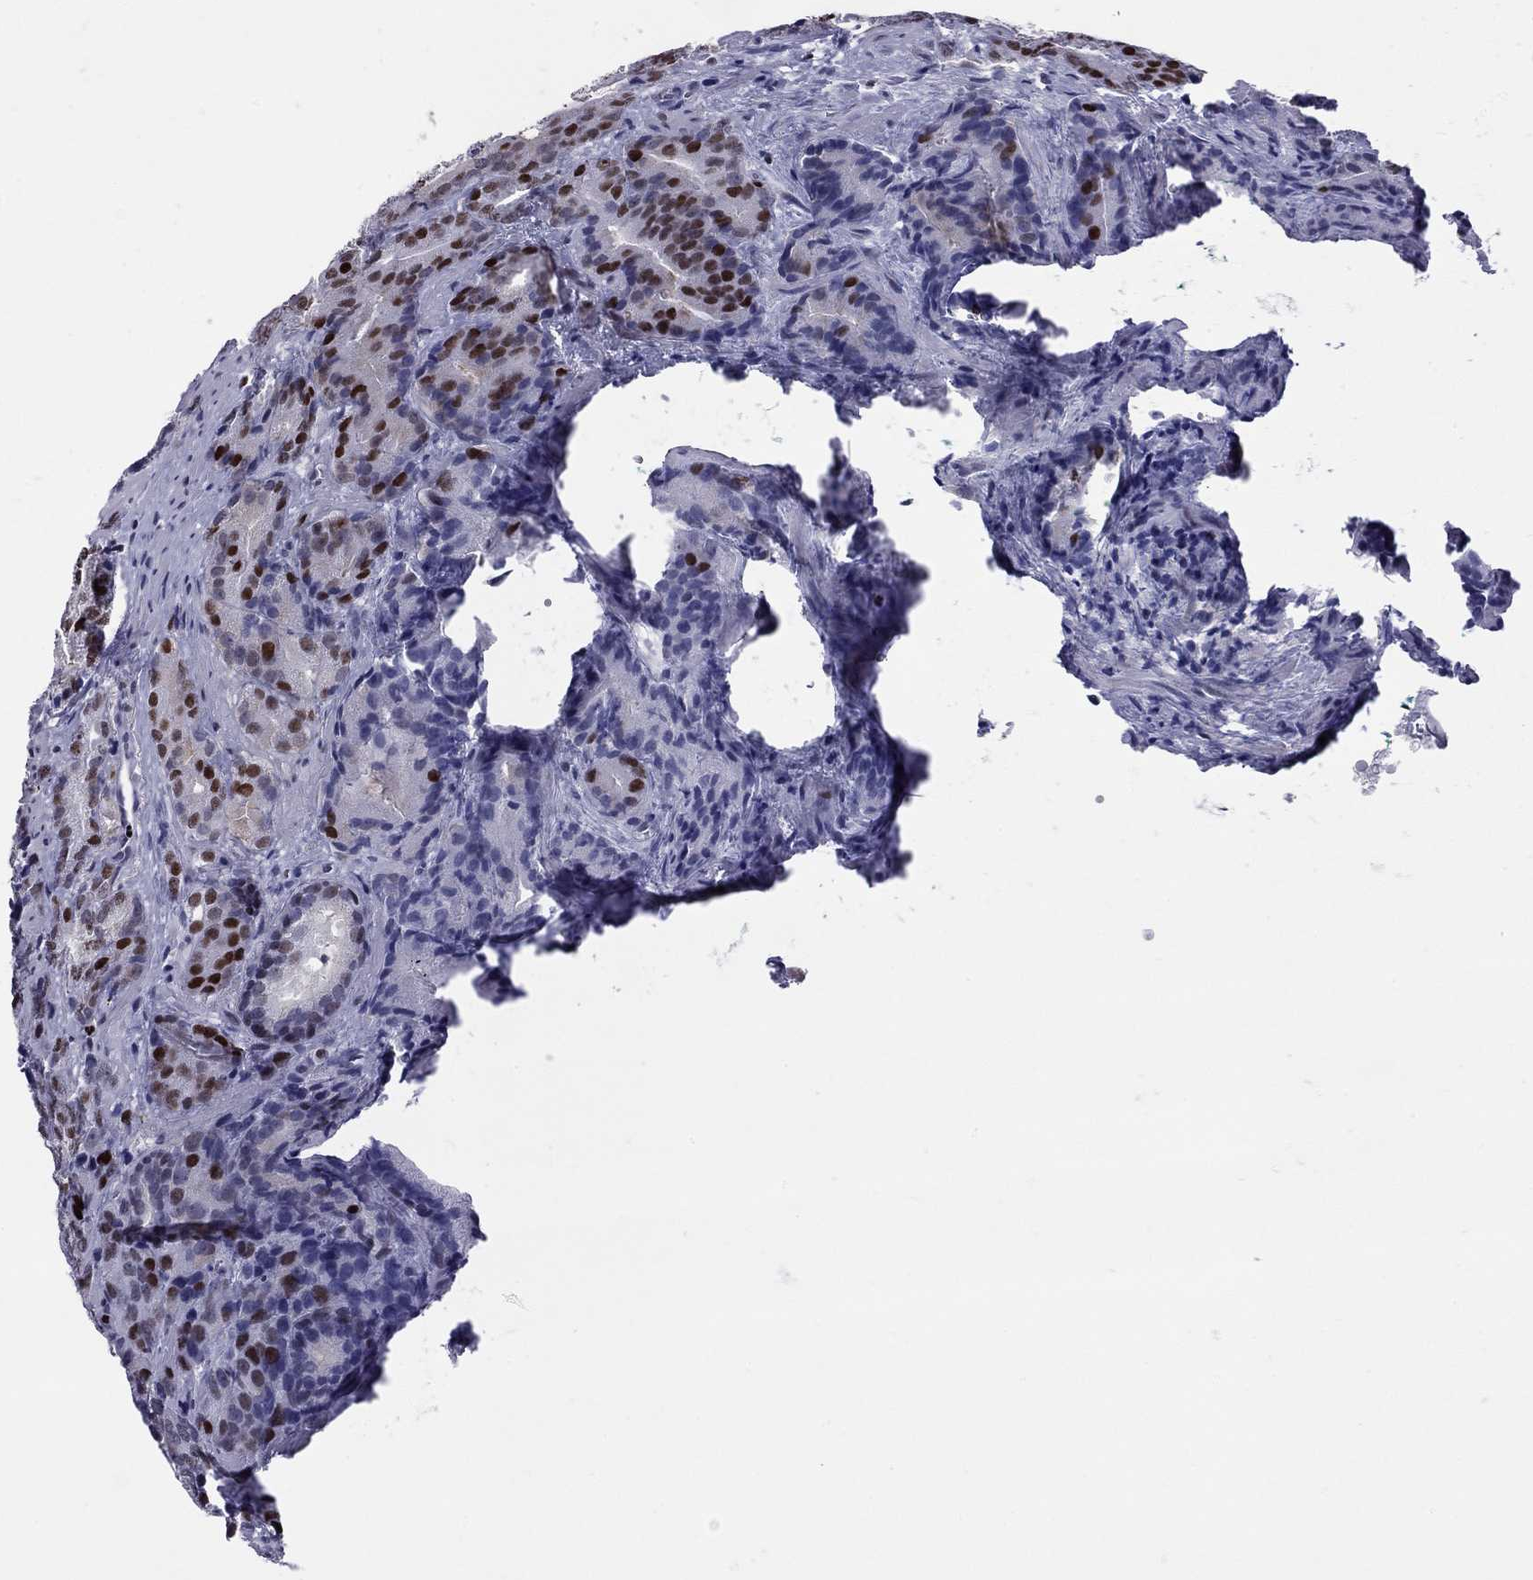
{"staining": {"intensity": "strong", "quantity": "25%-75%", "location": "nuclear"}, "tissue": "prostate cancer", "cell_type": "Tumor cells", "image_type": "cancer", "snomed": [{"axis": "morphology", "description": "Adenocarcinoma, NOS"}, {"axis": "topography", "description": "Prostate"}], "caption": "A brown stain highlights strong nuclear expression of a protein in prostate adenocarcinoma tumor cells. (DAB IHC, brown staining for protein, blue staining for nuclei).", "gene": "PCGF3", "patient": {"sex": "male", "age": 71}}